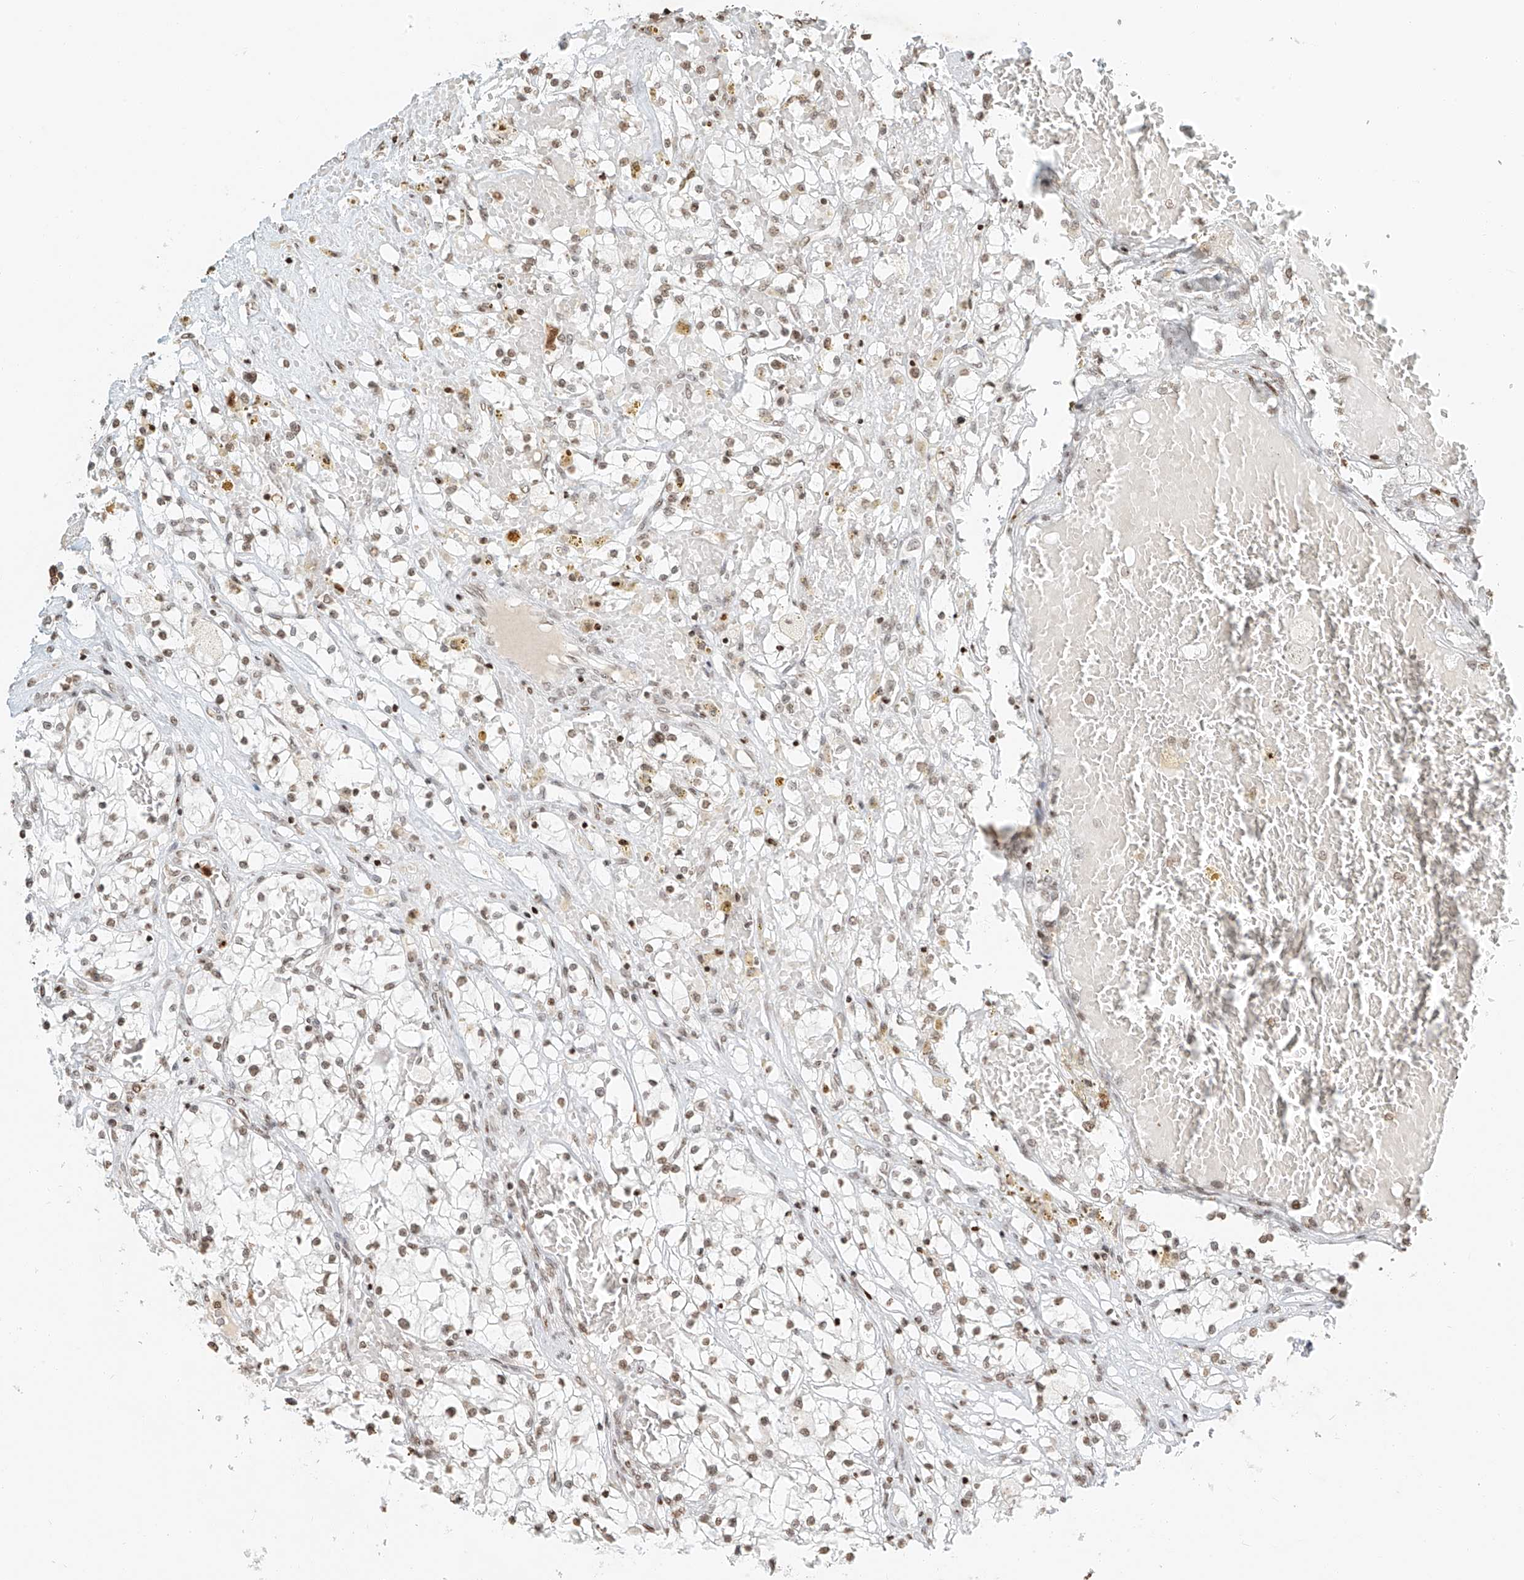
{"staining": {"intensity": "moderate", "quantity": "25%-75%", "location": "nuclear"}, "tissue": "renal cancer", "cell_type": "Tumor cells", "image_type": "cancer", "snomed": [{"axis": "morphology", "description": "Normal tissue, NOS"}, {"axis": "morphology", "description": "Adenocarcinoma, NOS"}, {"axis": "topography", "description": "Kidney"}], "caption": "This is a photomicrograph of IHC staining of renal cancer (adenocarcinoma), which shows moderate positivity in the nuclear of tumor cells.", "gene": "C17orf58", "patient": {"sex": "male", "age": 68}}